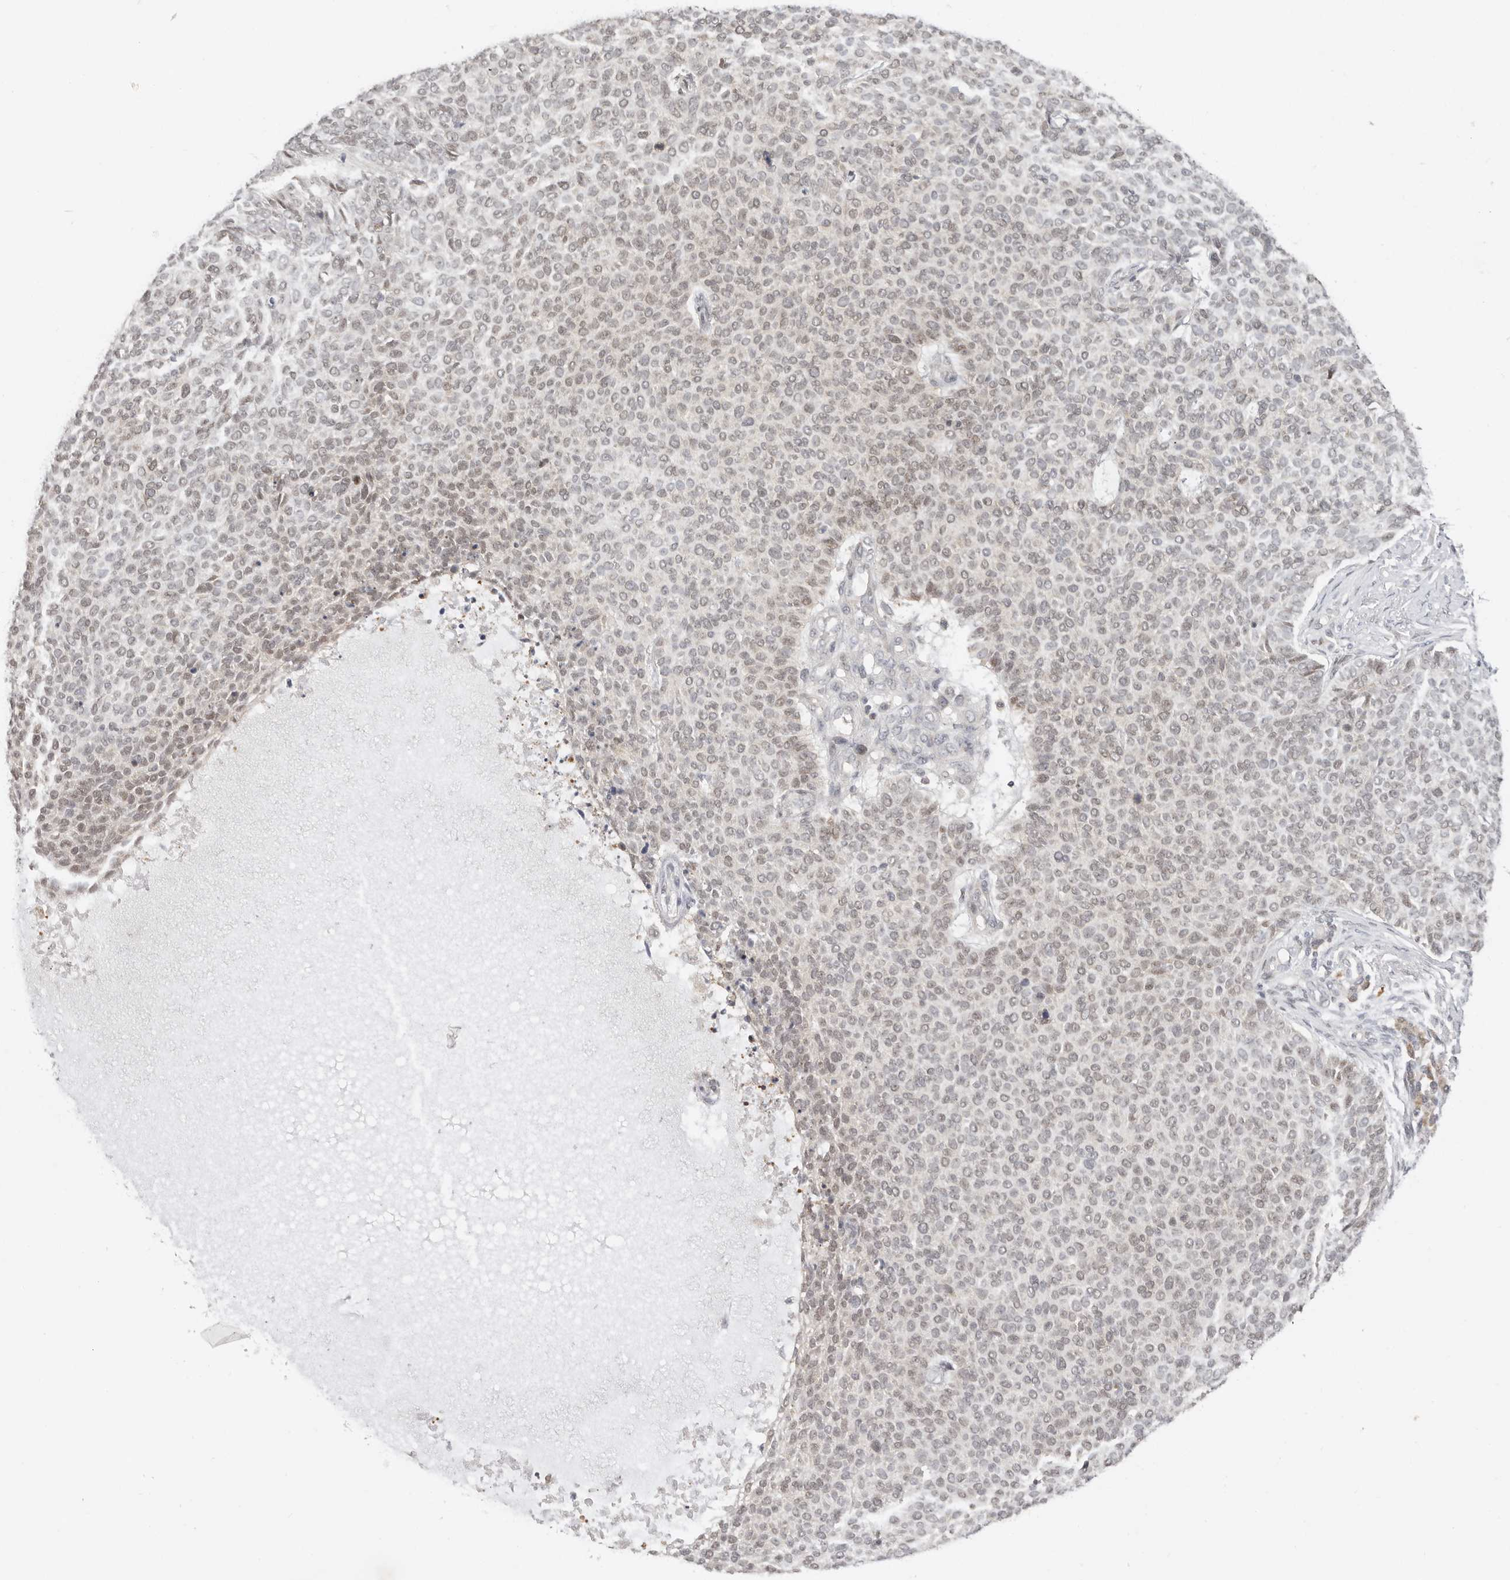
{"staining": {"intensity": "weak", "quantity": "<25%", "location": "nuclear"}, "tissue": "skin cancer", "cell_type": "Tumor cells", "image_type": "cancer", "snomed": [{"axis": "morphology", "description": "Normal tissue, NOS"}, {"axis": "morphology", "description": "Basal cell carcinoma"}, {"axis": "topography", "description": "Skin"}], "caption": "This image is of skin cancer (basal cell carcinoma) stained with IHC to label a protein in brown with the nuclei are counter-stained blue. There is no staining in tumor cells.", "gene": "LARP7", "patient": {"sex": "male", "age": 50}}